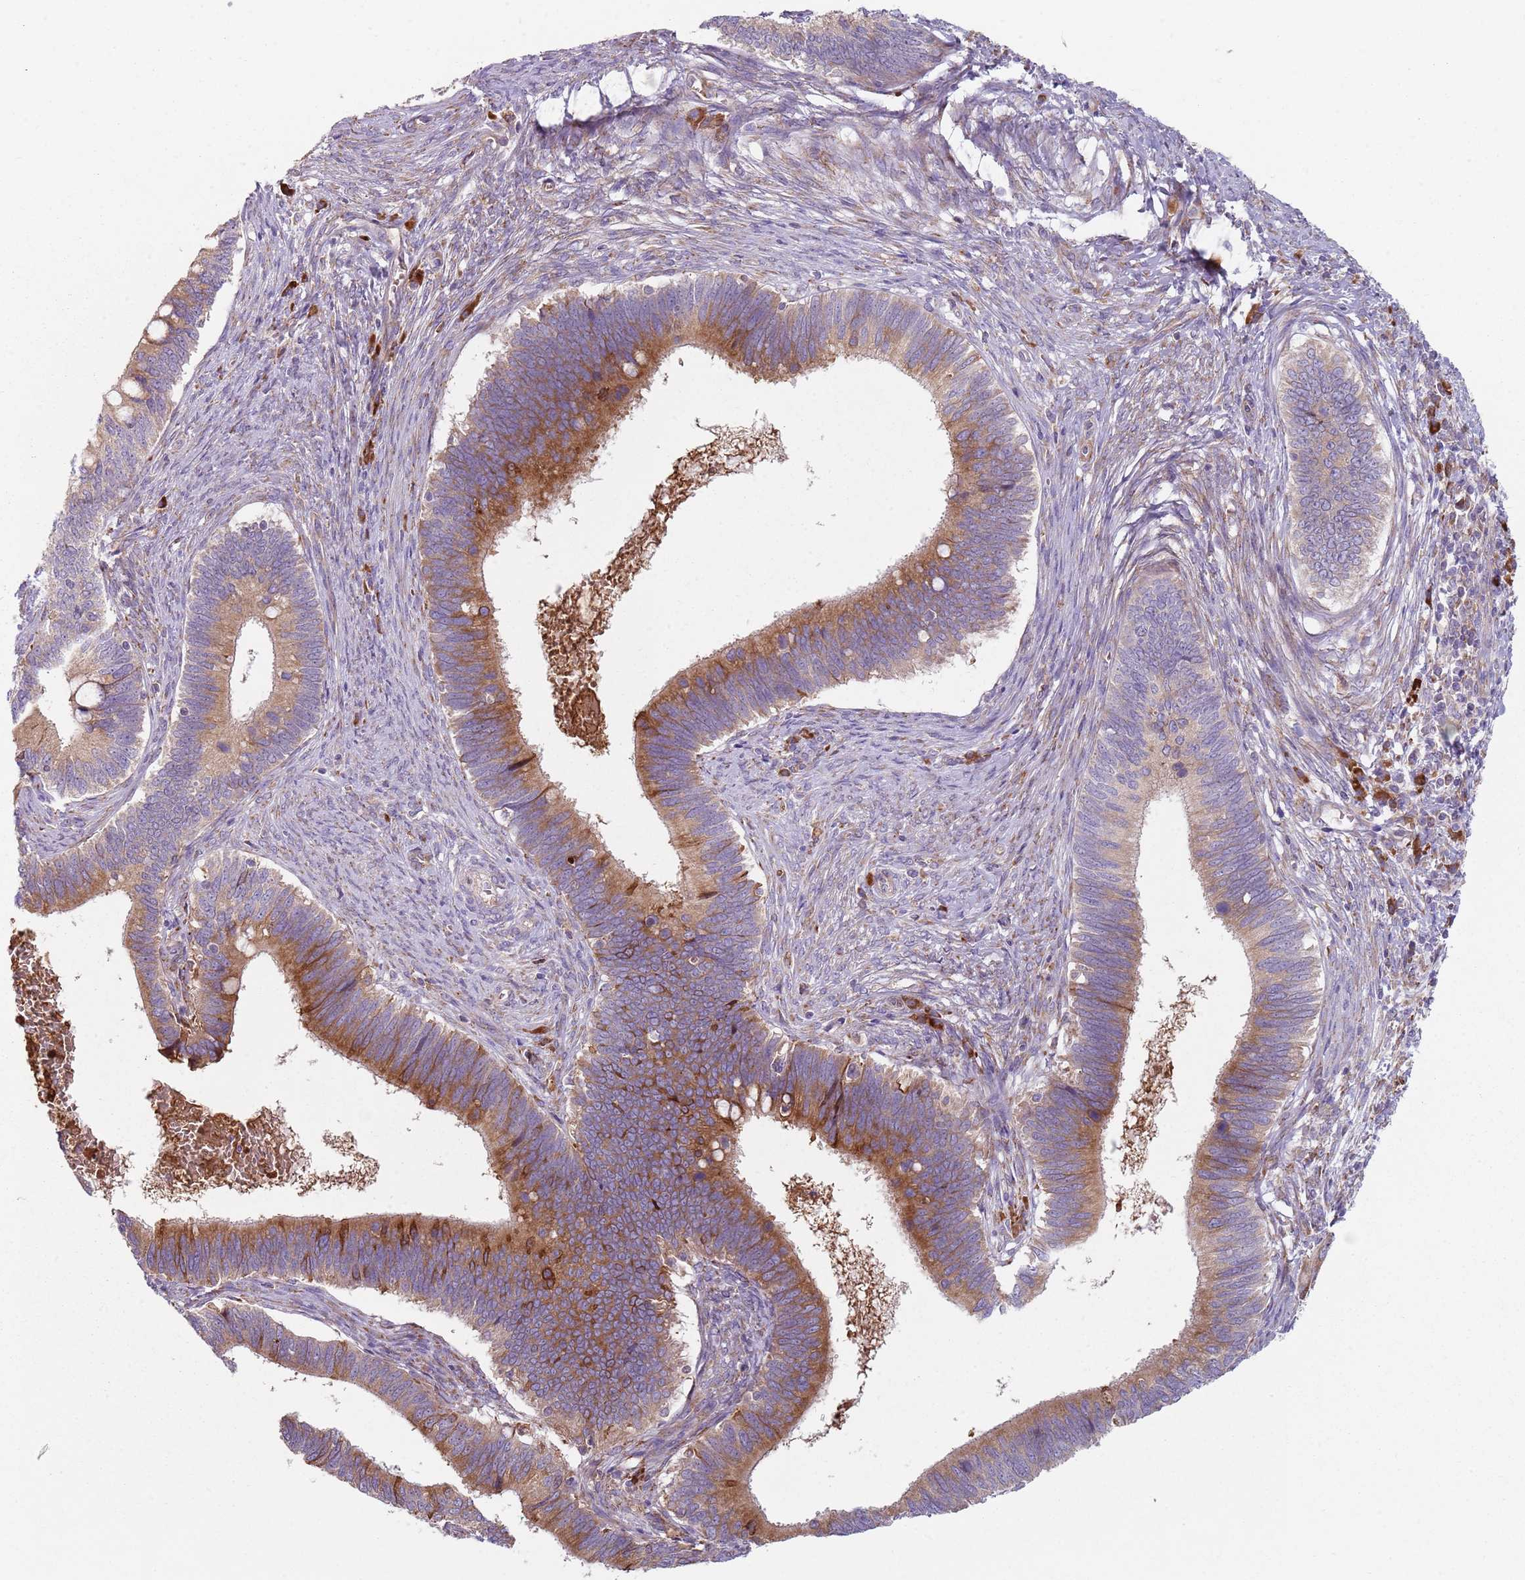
{"staining": {"intensity": "moderate", "quantity": ">75%", "location": "cytoplasmic/membranous"}, "tissue": "cervical cancer", "cell_type": "Tumor cells", "image_type": "cancer", "snomed": [{"axis": "morphology", "description": "Adenocarcinoma, NOS"}, {"axis": "topography", "description": "Cervix"}], "caption": "Brown immunohistochemical staining in human adenocarcinoma (cervical) demonstrates moderate cytoplasmic/membranous staining in approximately >75% of tumor cells. The staining was performed using DAB to visualize the protein expression in brown, while the nuclei were stained in blue with hematoxylin (Magnification: 20x).", "gene": "SPATA2", "patient": {"sex": "female", "age": 42}}